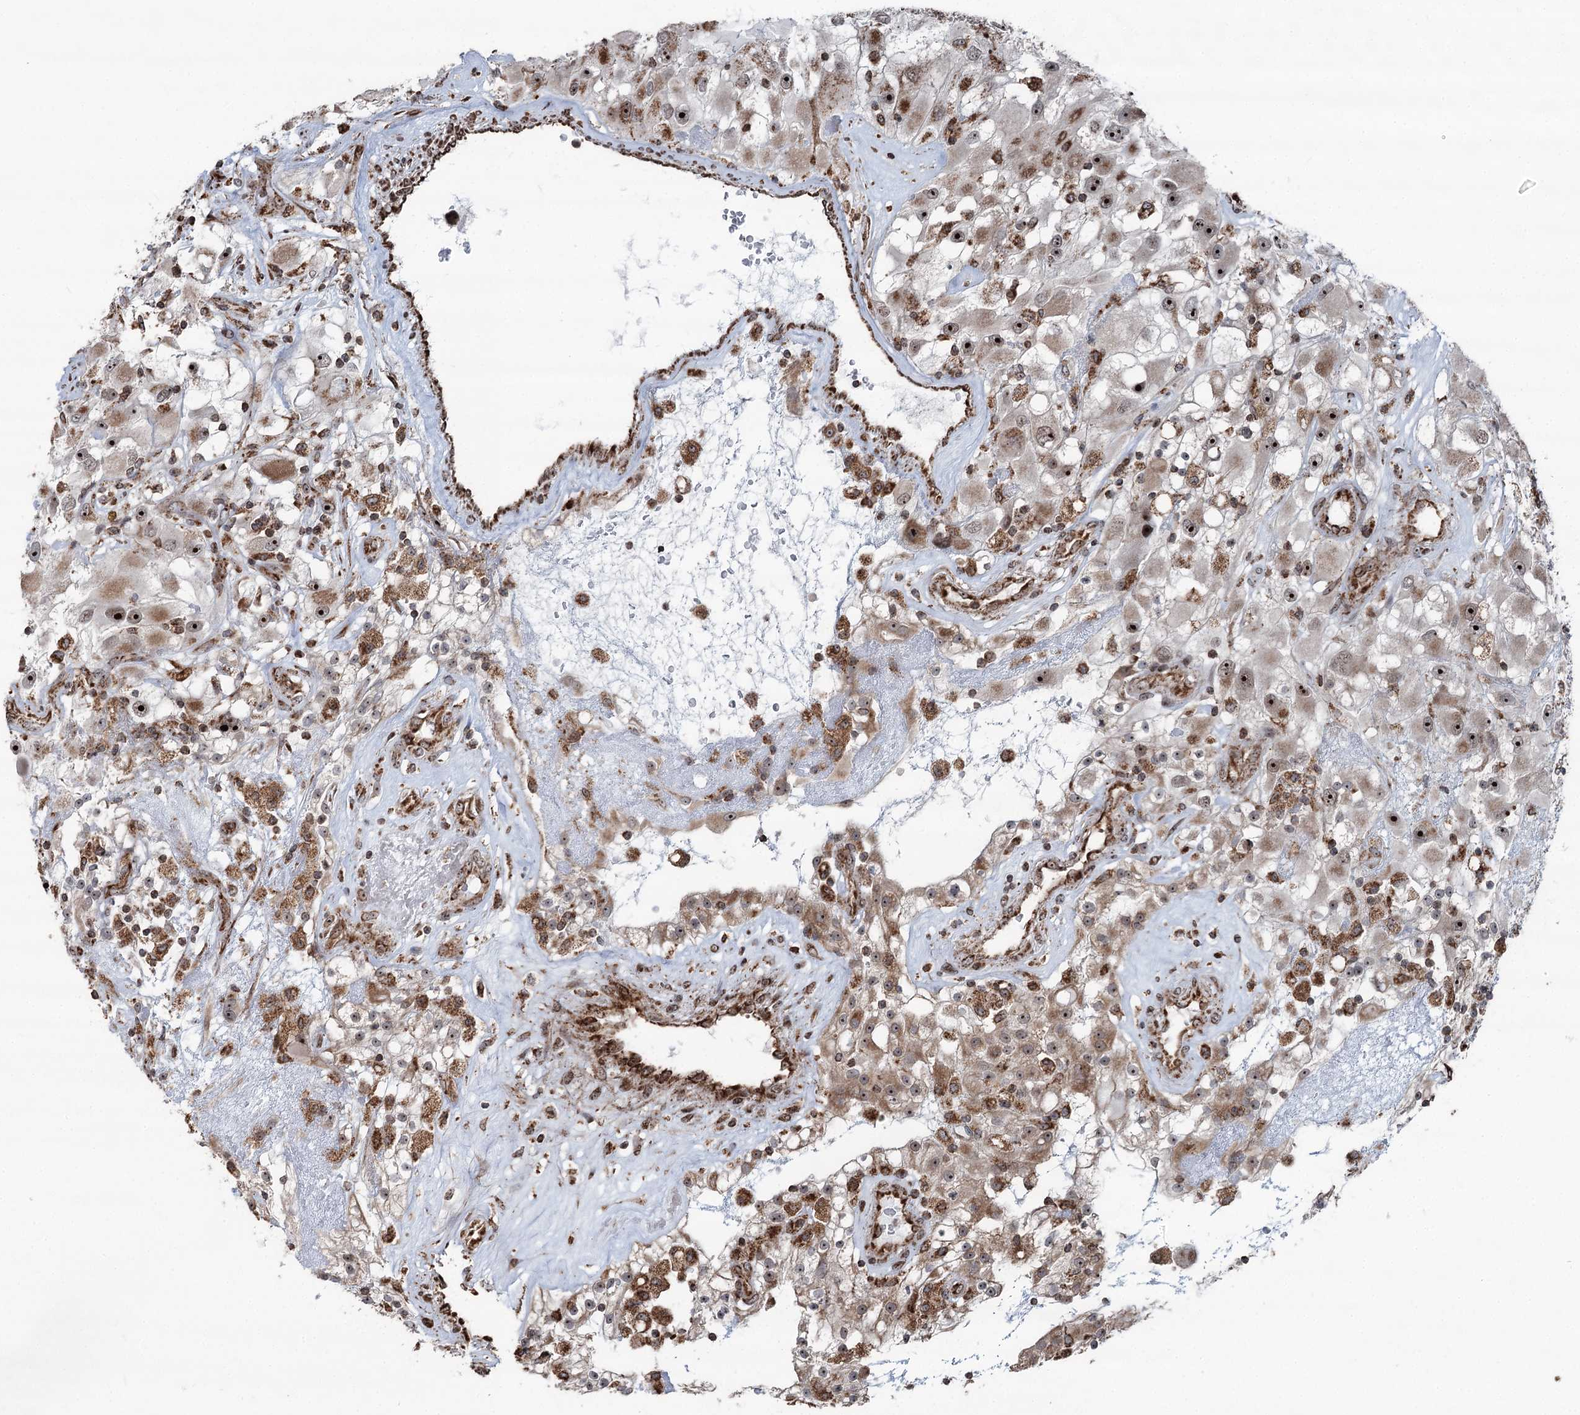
{"staining": {"intensity": "strong", "quantity": ">75%", "location": "cytoplasmic/membranous,nuclear"}, "tissue": "renal cancer", "cell_type": "Tumor cells", "image_type": "cancer", "snomed": [{"axis": "morphology", "description": "Adenocarcinoma, NOS"}, {"axis": "topography", "description": "Kidney"}], "caption": "Protein expression analysis of human renal cancer reveals strong cytoplasmic/membranous and nuclear positivity in approximately >75% of tumor cells.", "gene": "STEEP1", "patient": {"sex": "female", "age": 52}}